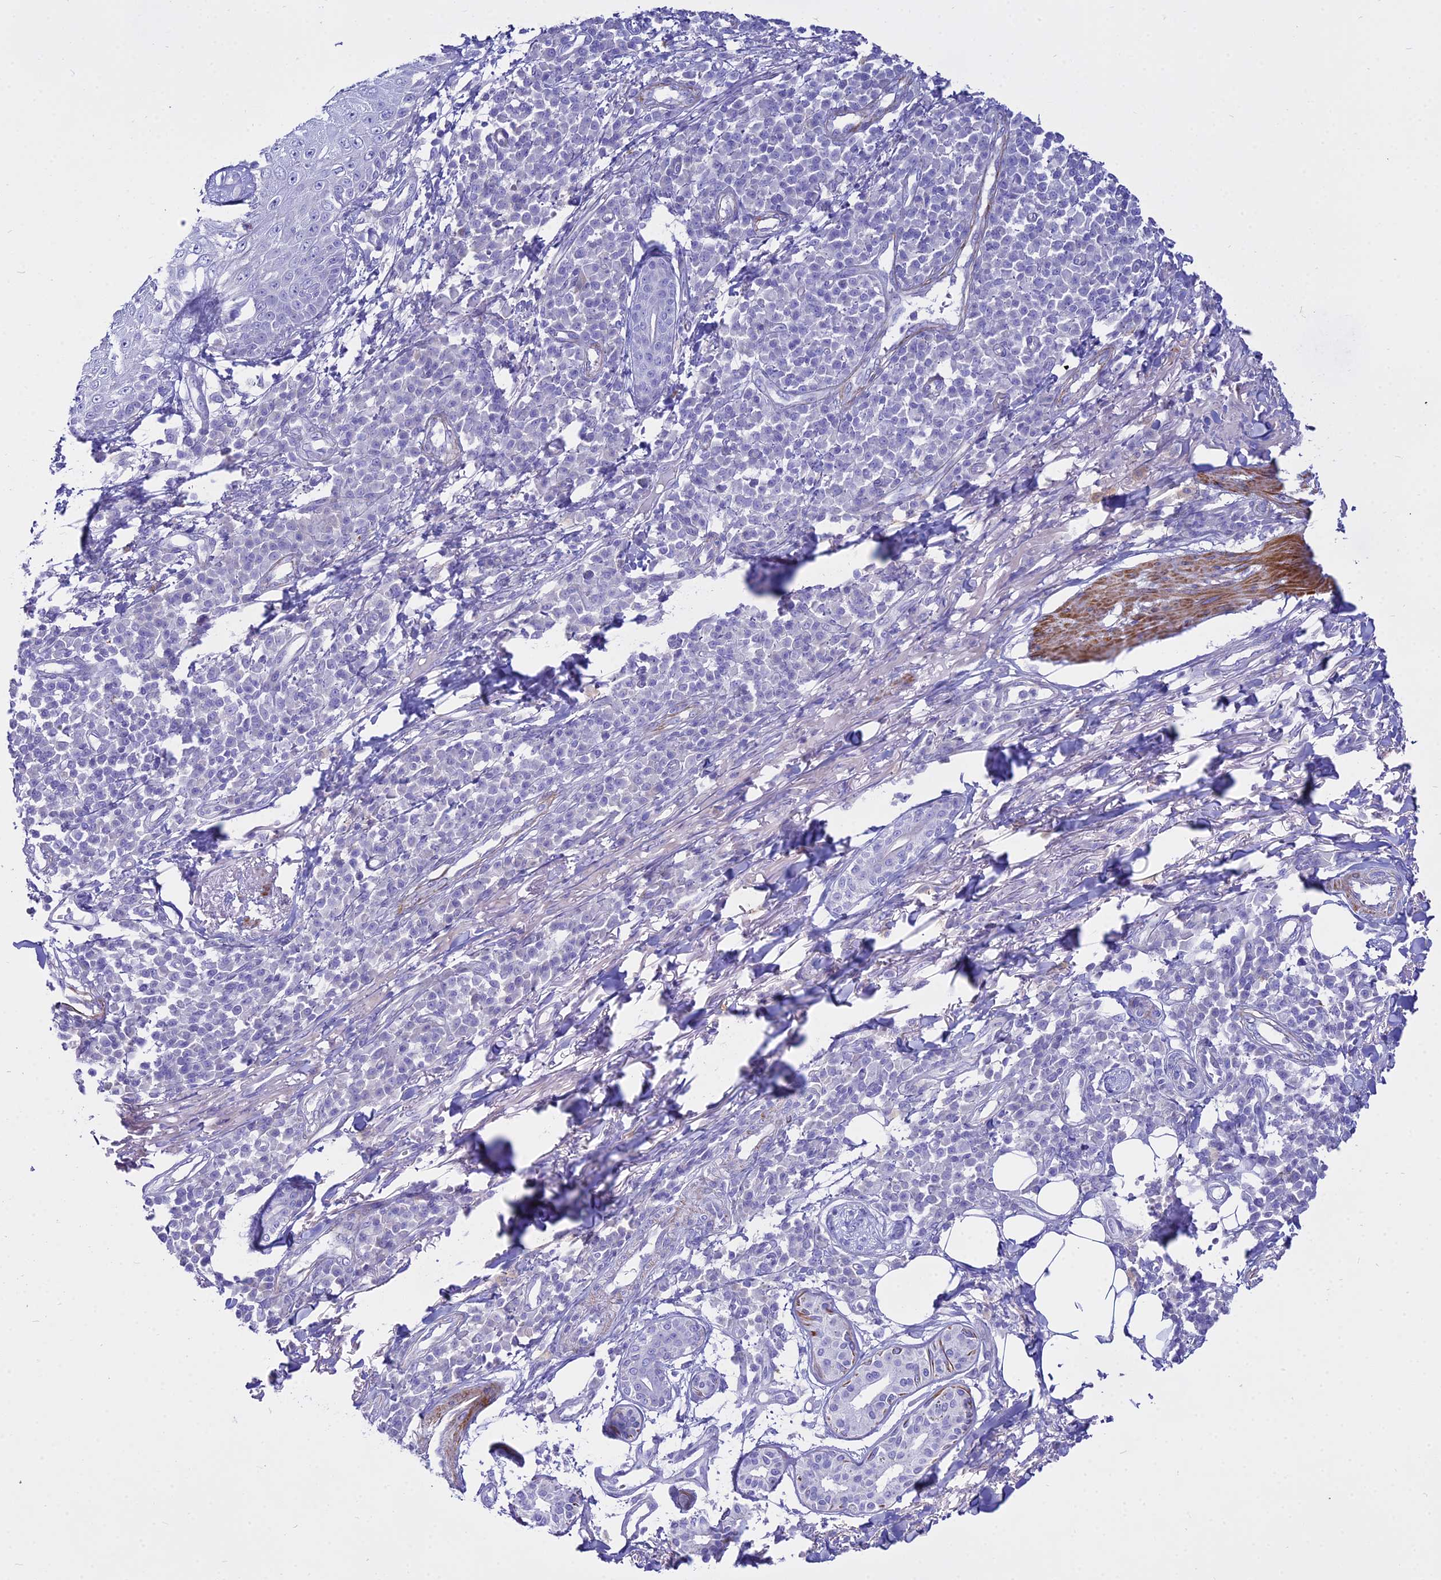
{"staining": {"intensity": "negative", "quantity": "none", "location": "none"}, "tissue": "skin cancer", "cell_type": "Tumor cells", "image_type": "cancer", "snomed": [{"axis": "morphology", "description": "Squamous cell carcinoma, NOS"}, {"axis": "topography", "description": "Skin"}], "caption": "Immunohistochemistry (IHC) histopathology image of human skin cancer (squamous cell carcinoma) stained for a protein (brown), which displays no expression in tumor cells.", "gene": "DLX1", "patient": {"sex": "male", "age": 71}}